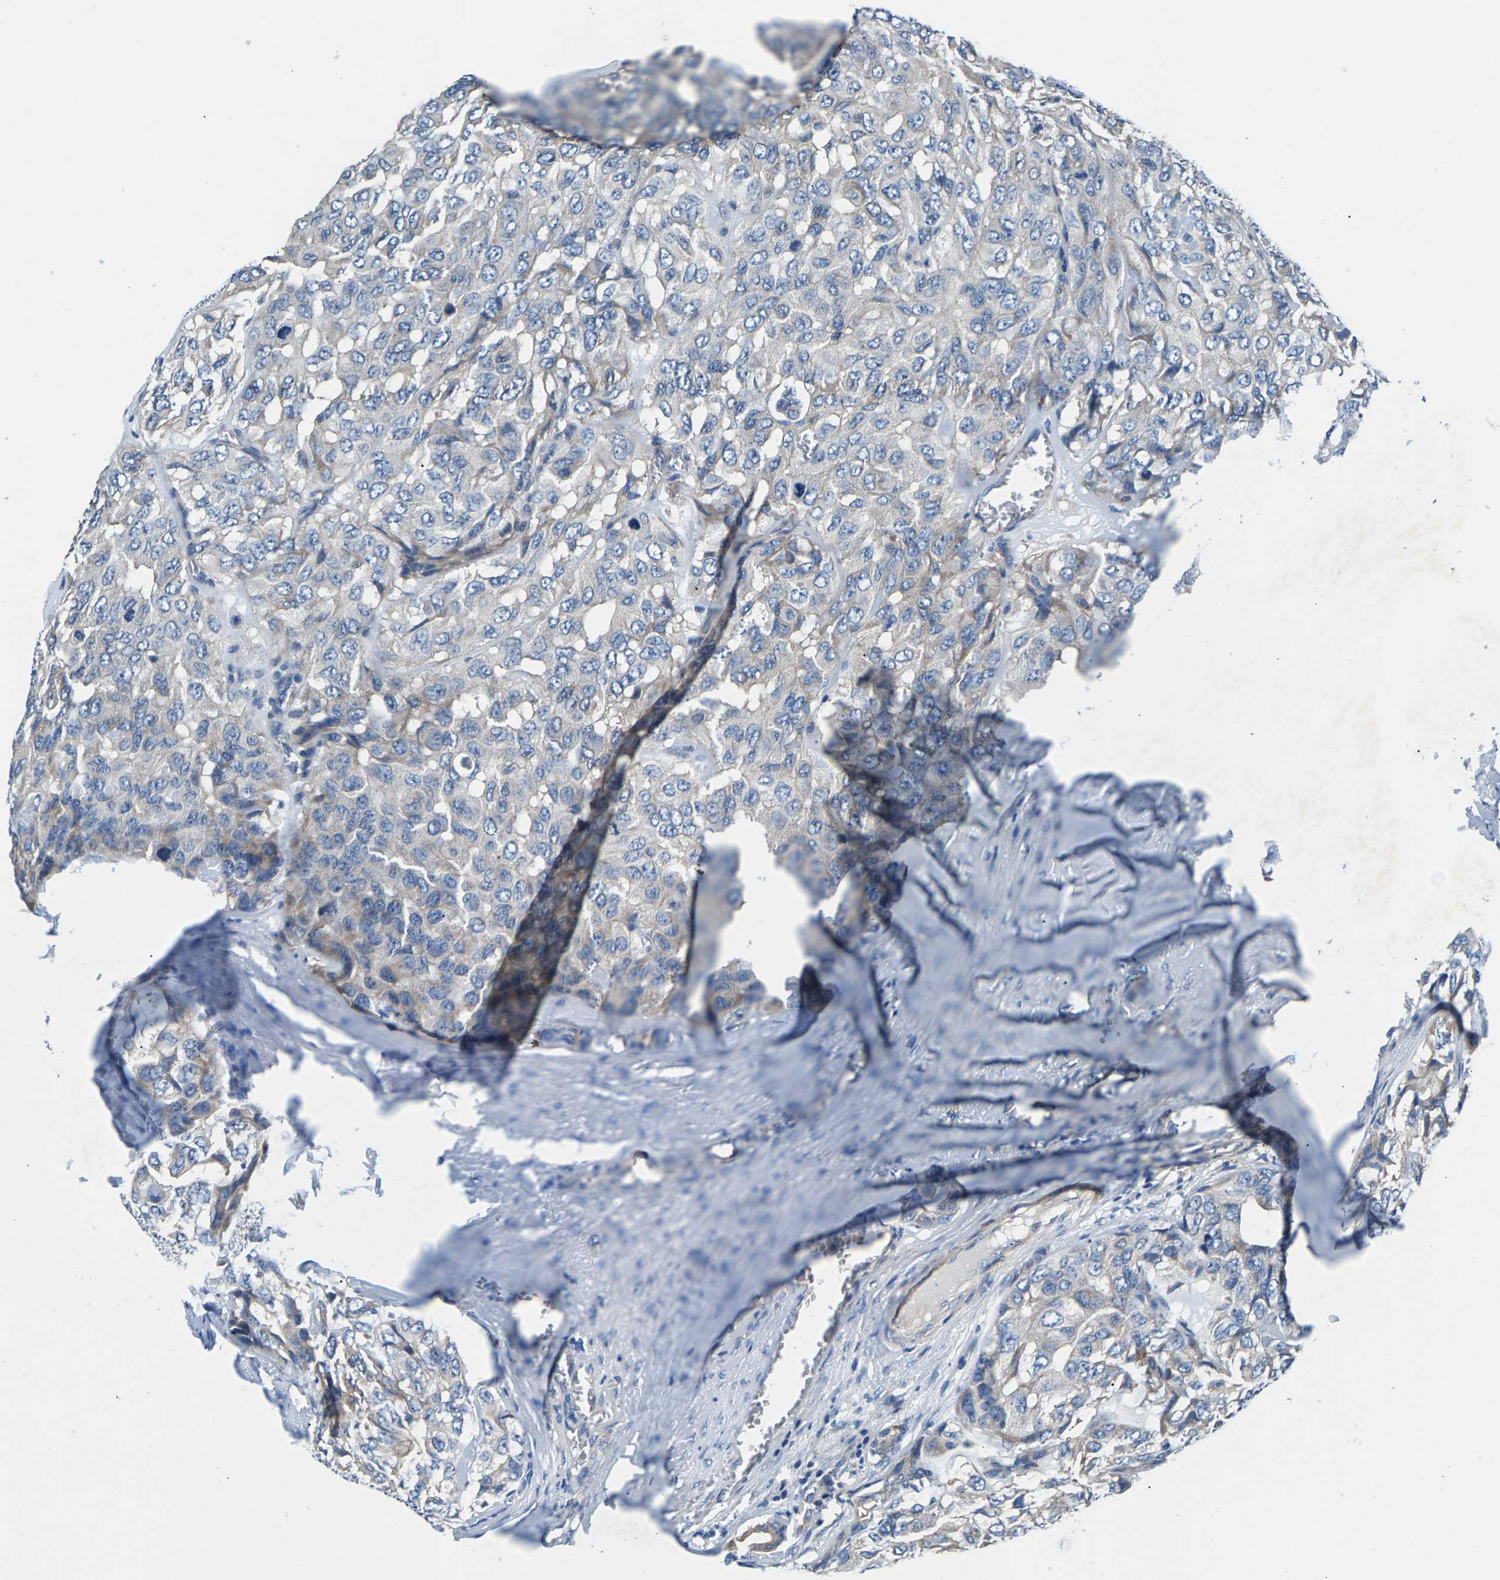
{"staining": {"intensity": "weak", "quantity": "<25%", "location": "cytoplasmic/membranous"}, "tissue": "head and neck cancer", "cell_type": "Tumor cells", "image_type": "cancer", "snomed": [{"axis": "morphology", "description": "Adenocarcinoma, NOS"}, {"axis": "topography", "description": "Salivary gland, NOS"}, {"axis": "topography", "description": "Head-Neck"}], "caption": "Head and neck cancer (adenocarcinoma) was stained to show a protein in brown. There is no significant staining in tumor cells.", "gene": "CDRT4", "patient": {"sex": "female", "age": 76}}